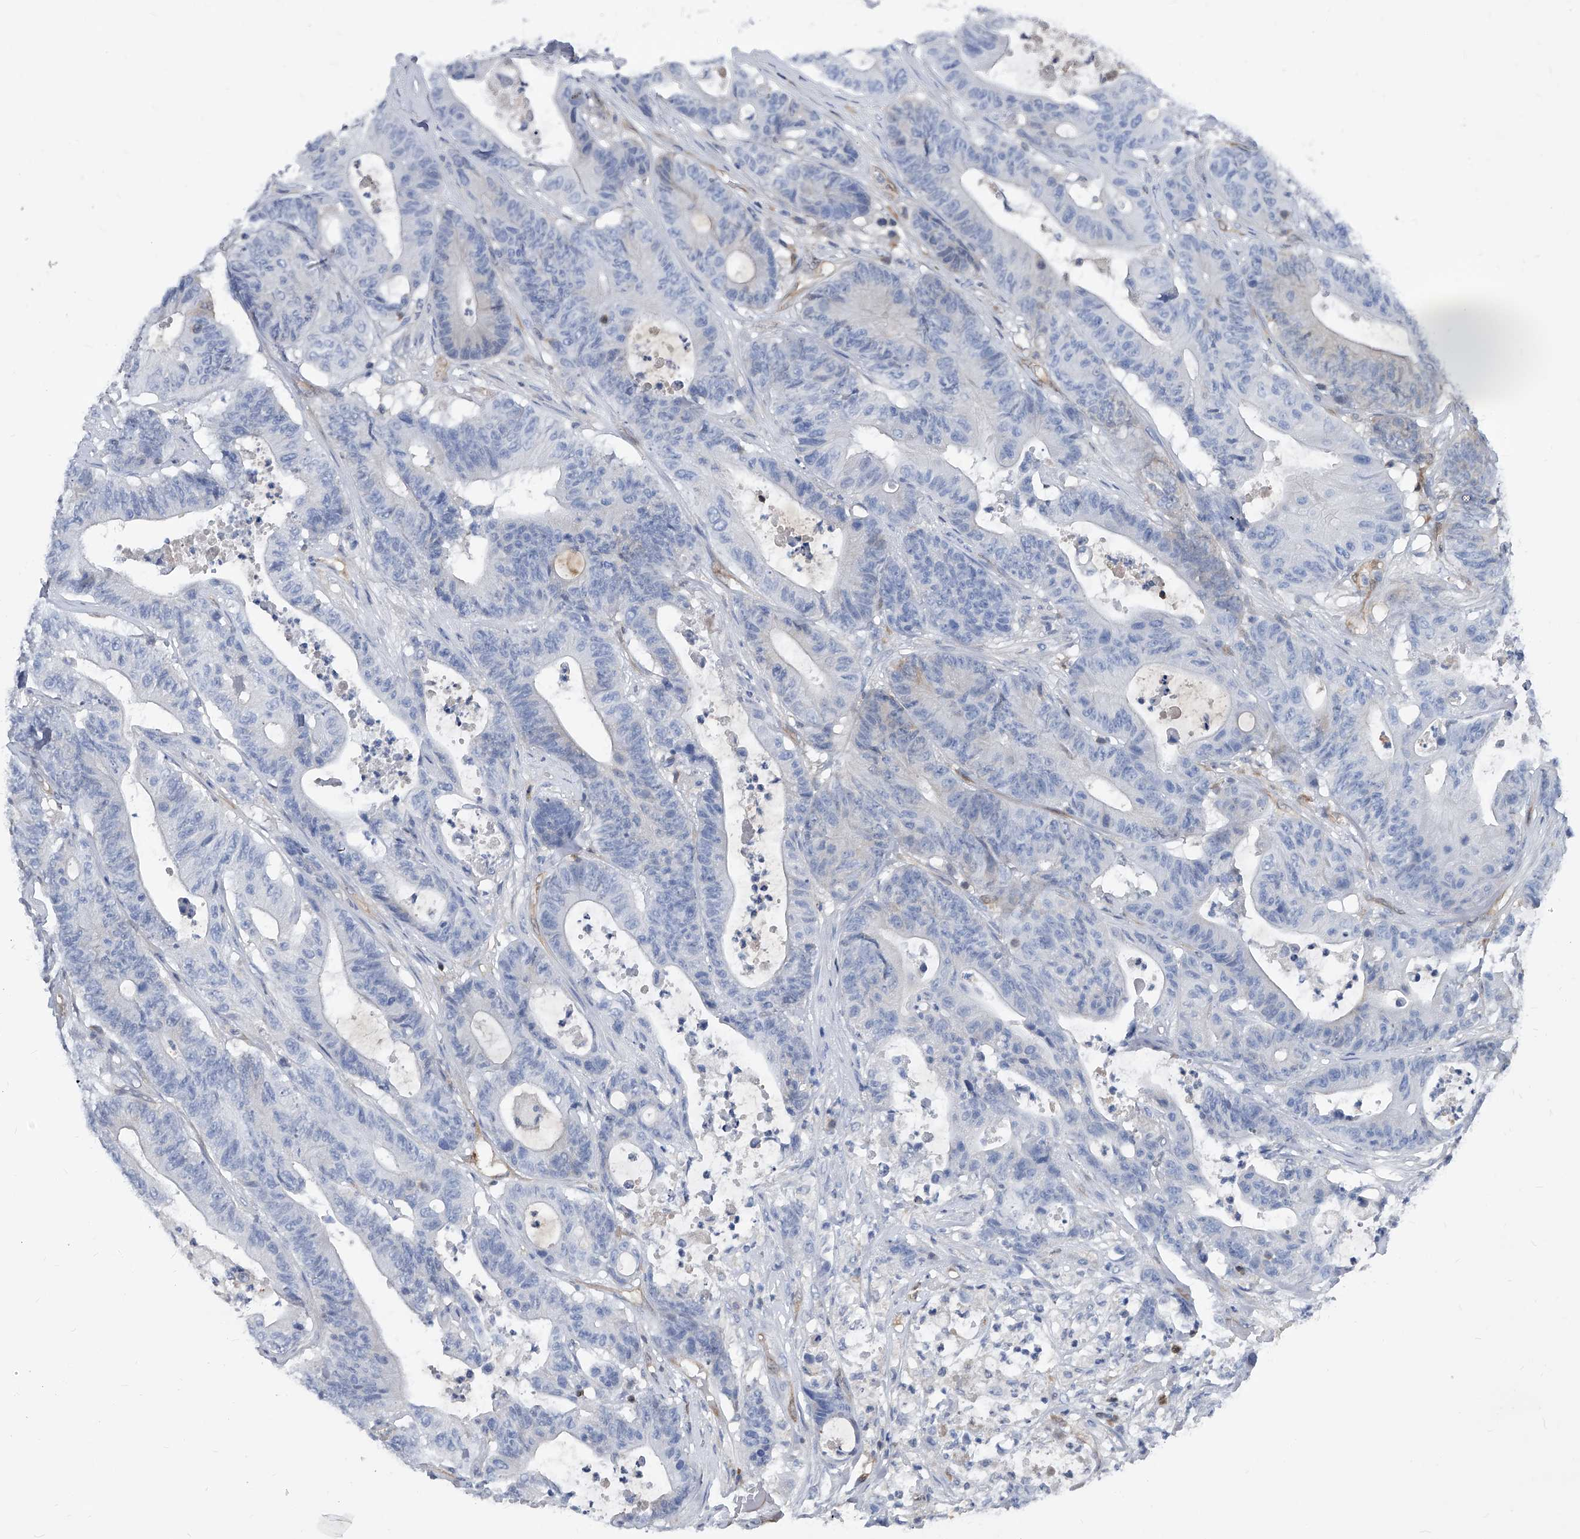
{"staining": {"intensity": "negative", "quantity": "none", "location": "none"}, "tissue": "colorectal cancer", "cell_type": "Tumor cells", "image_type": "cancer", "snomed": [{"axis": "morphology", "description": "Adenocarcinoma, NOS"}, {"axis": "topography", "description": "Colon"}], "caption": "Photomicrograph shows no protein expression in tumor cells of adenocarcinoma (colorectal) tissue. (DAB immunohistochemistry with hematoxylin counter stain).", "gene": "MAP2K6", "patient": {"sex": "female", "age": 84}}